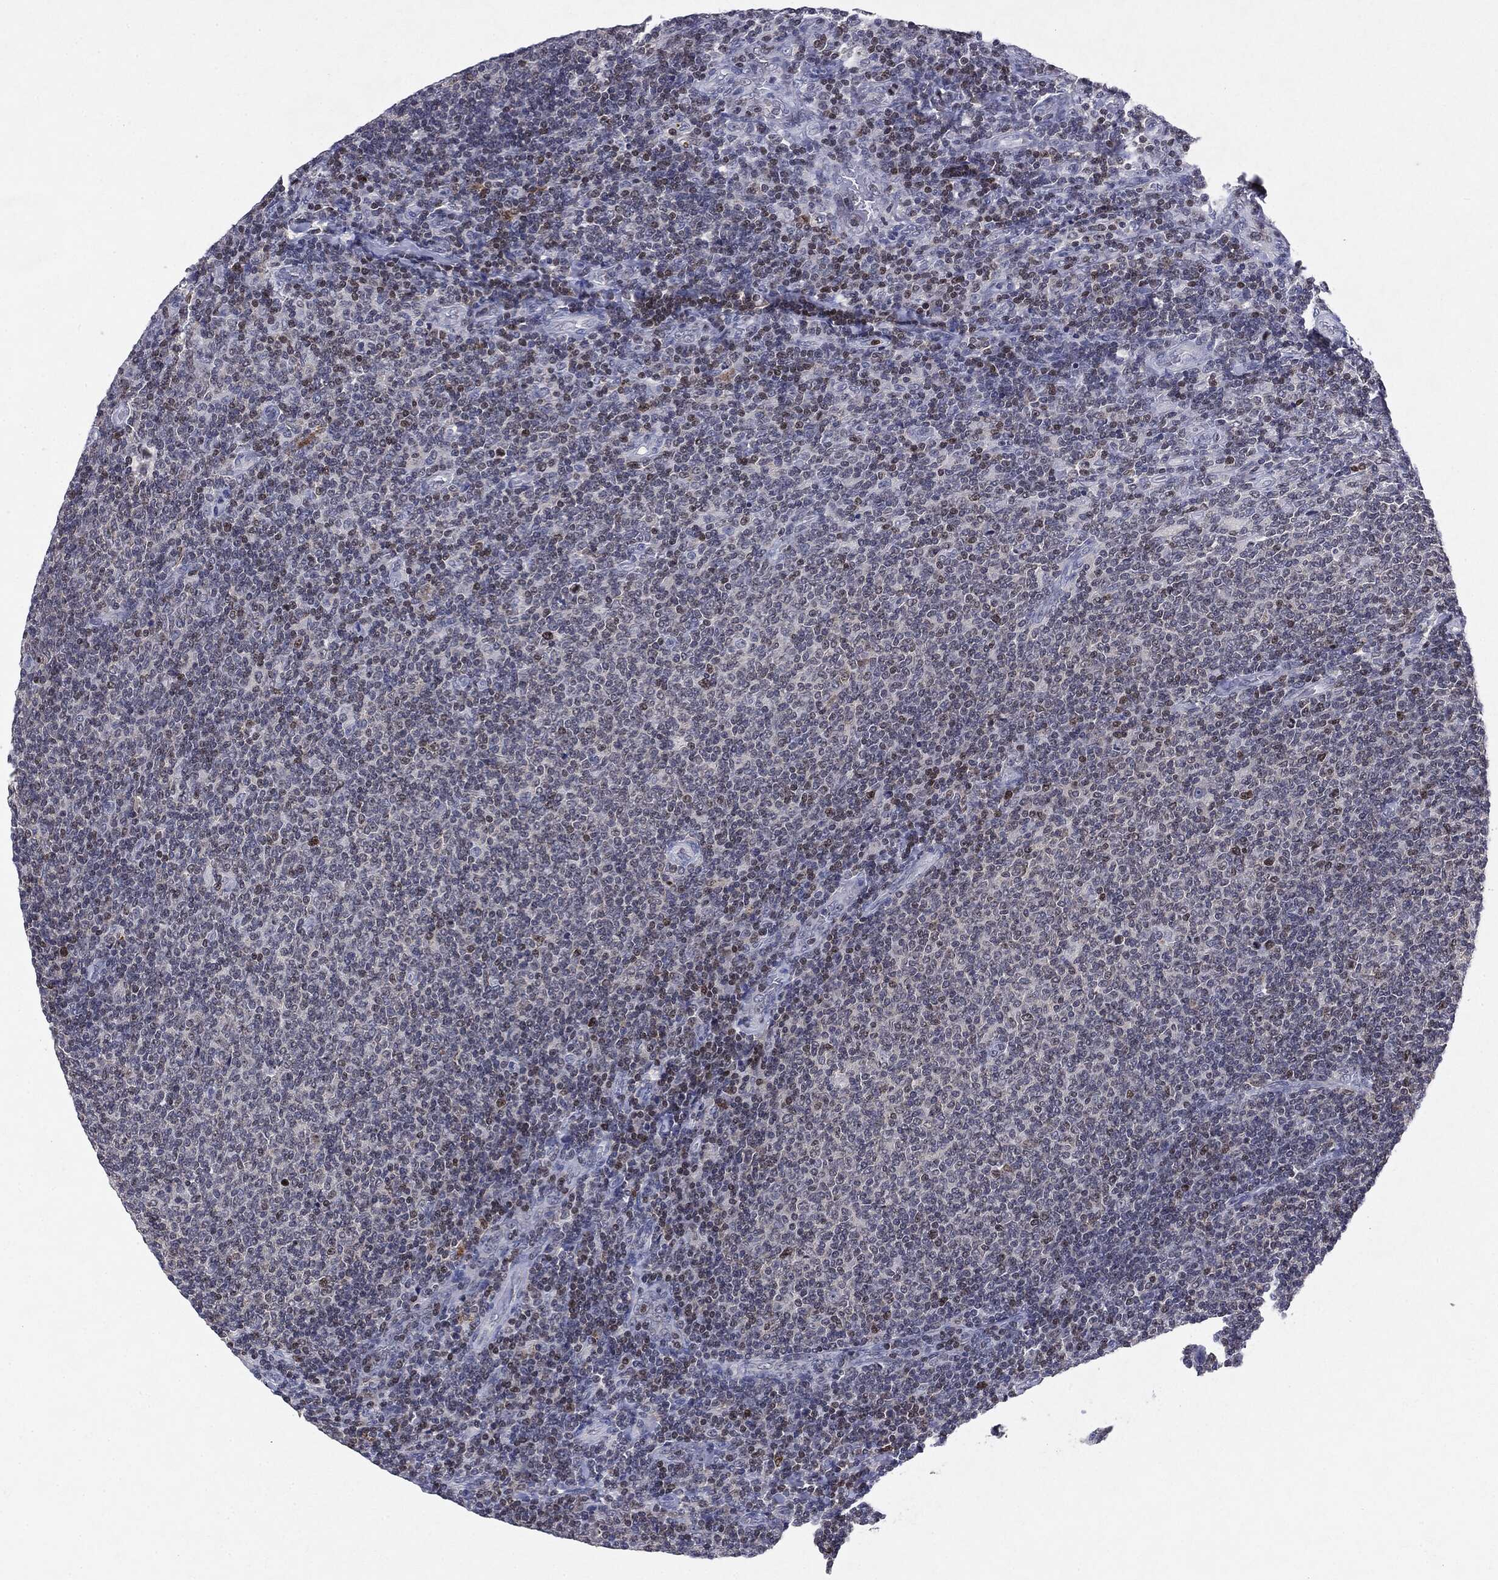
{"staining": {"intensity": "weak", "quantity": "<25%", "location": "nuclear"}, "tissue": "lymphoma", "cell_type": "Tumor cells", "image_type": "cancer", "snomed": [{"axis": "morphology", "description": "Malignant lymphoma, non-Hodgkin's type, Low grade"}, {"axis": "topography", "description": "Lymph node"}], "caption": "Tumor cells are negative for brown protein staining in malignant lymphoma, non-Hodgkin's type (low-grade).", "gene": "KIF2C", "patient": {"sex": "male", "age": 52}}